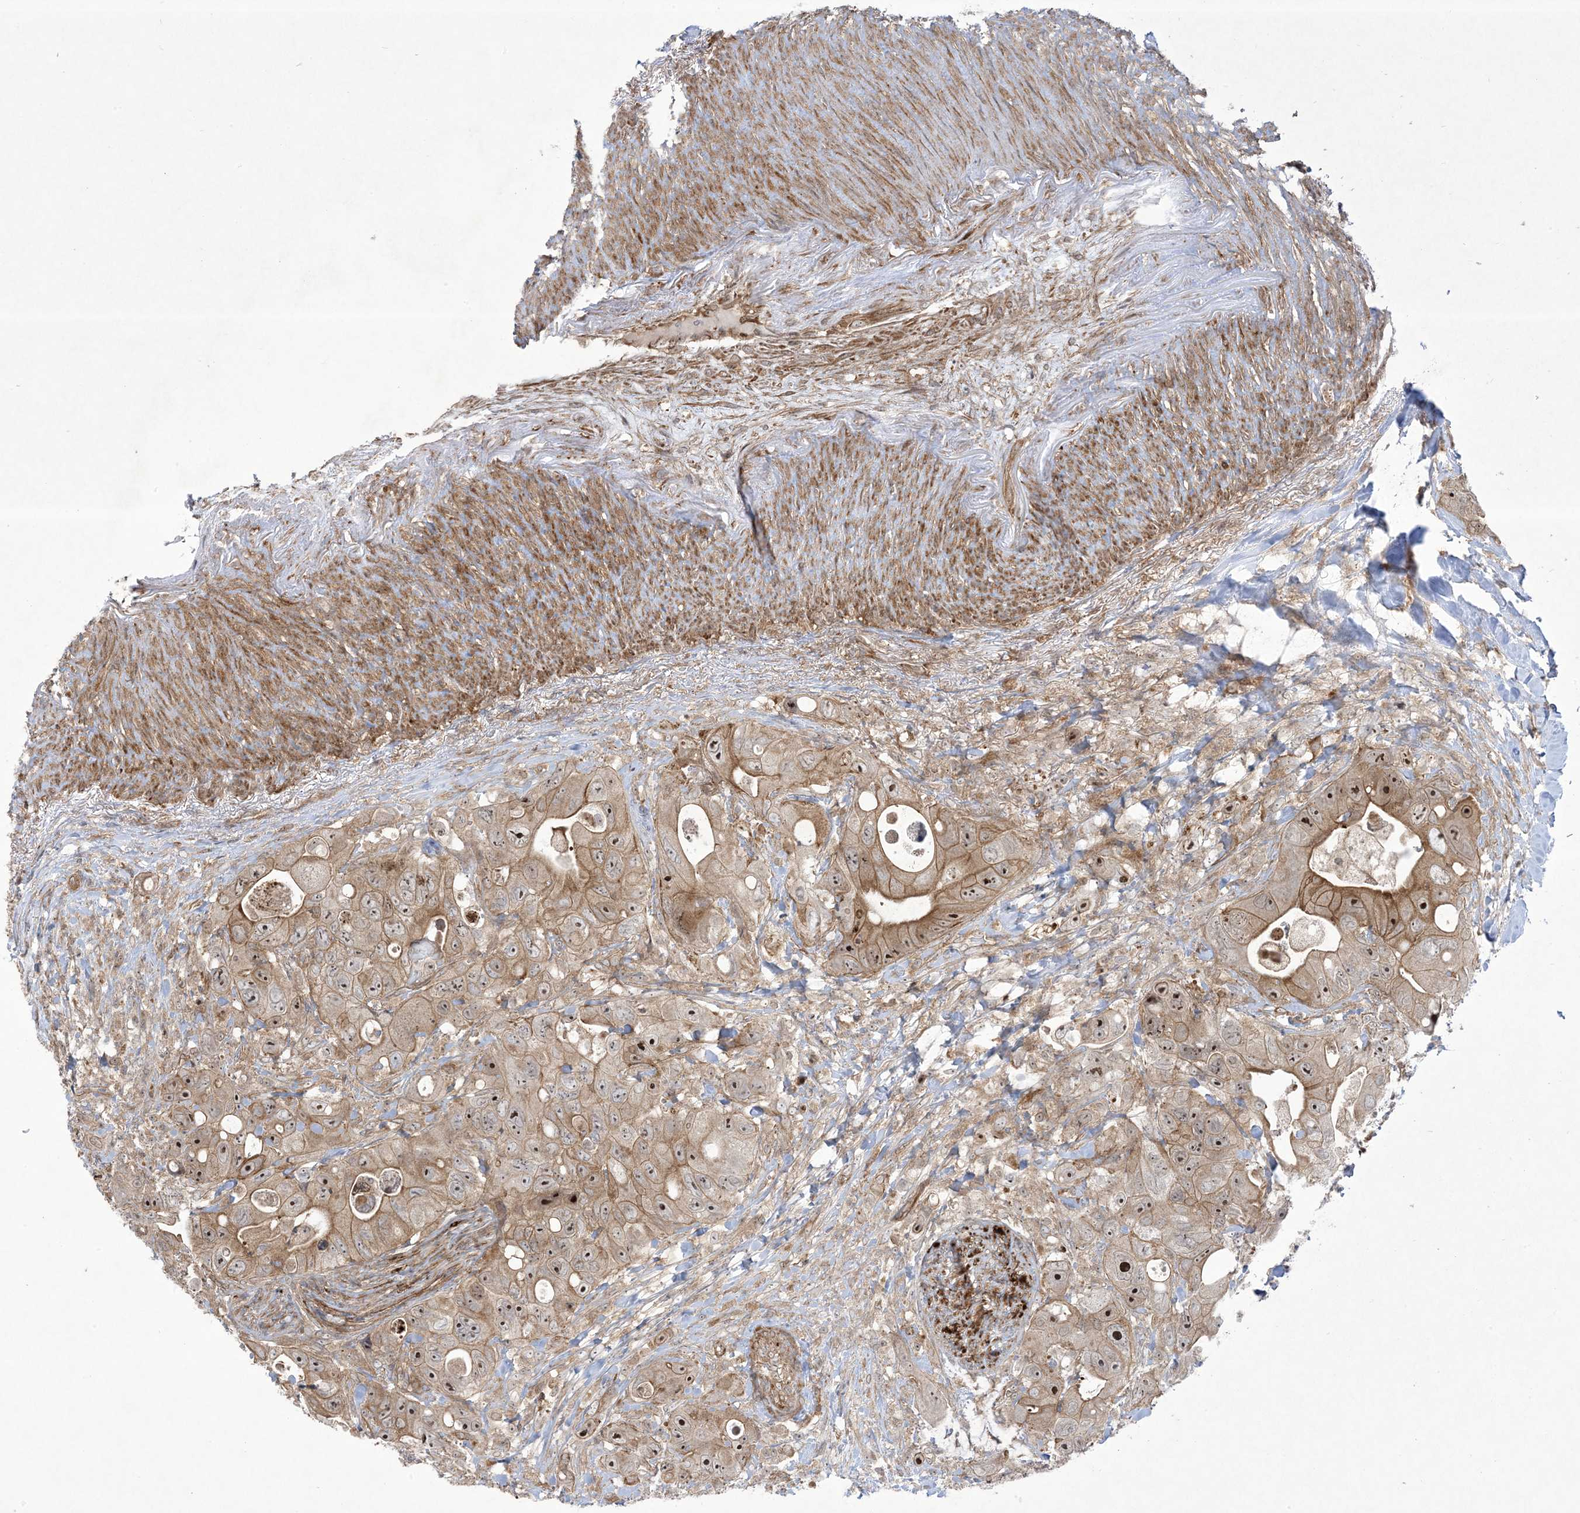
{"staining": {"intensity": "moderate", "quantity": ">75%", "location": "cytoplasmic/membranous,nuclear"}, "tissue": "colorectal cancer", "cell_type": "Tumor cells", "image_type": "cancer", "snomed": [{"axis": "morphology", "description": "Adenocarcinoma, NOS"}, {"axis": "topography", "description": "Colon"}], "caption": "An image showing moderate cytoplasmic/membranous and nuclear positivity in about >75% of tumor cells in colorectal cancer (adenocarcinoma), as visualized by brown immunohistochemical staining.", "gene": "SOGA3", "patient": {"sex": "female", "age": 46}}